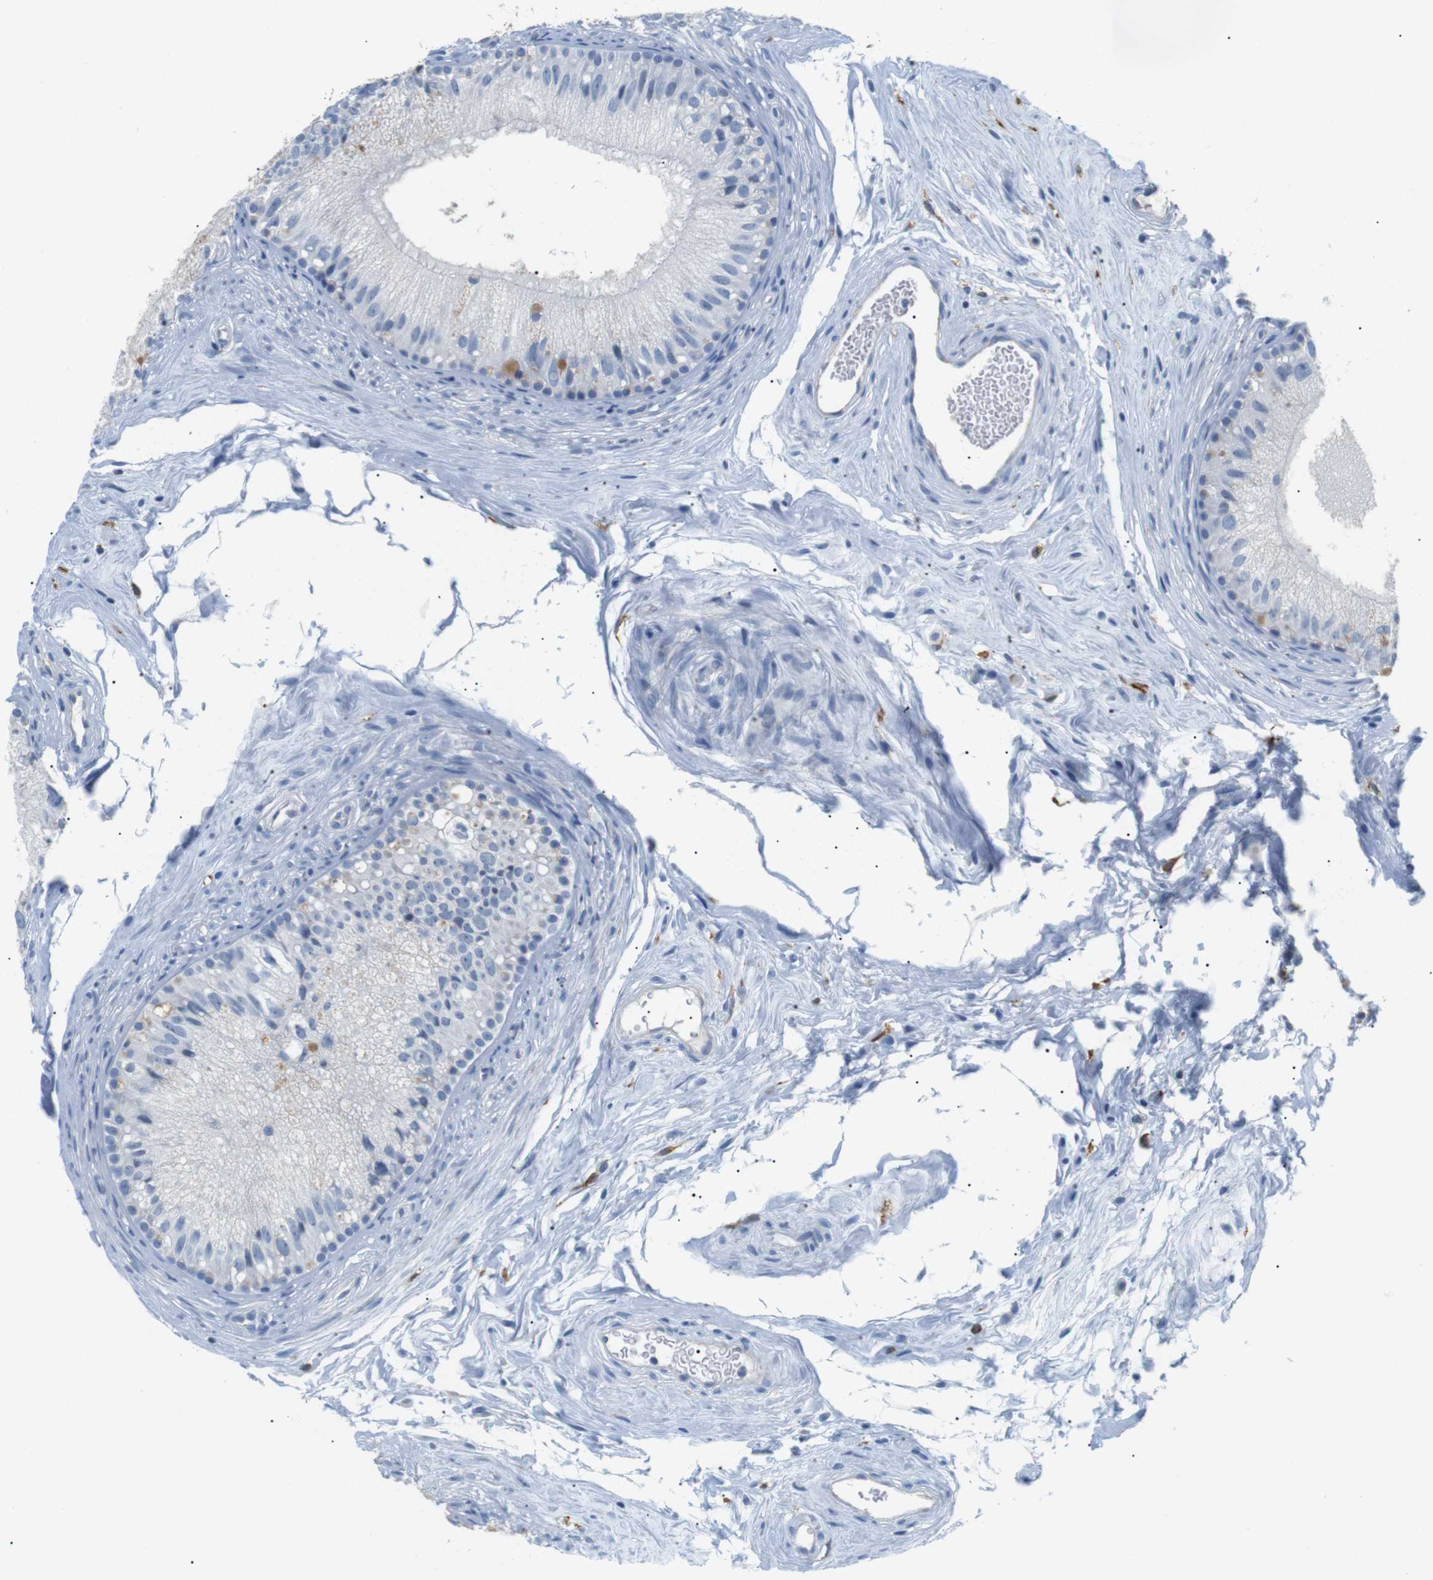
{"staining": {"intensity": "negative", "quantity": "none", "location": "none"}, "tissue": "epididymis", "cell_type": "Glandular cells", "image_type": "normal", "snomed": [{"axis": "morphology", "description": "Normal tissue, NOS"}, {"axis": "topography", "description": "Epididymis"}], "caption": "An IHC photomicrograph of normal epididymis is shown. There is no staining in glandular cells of epididymis. (DAB IHC, high magnification).", "gene": "FCGRT", "patient": {"sex": "male", "age": 56}}